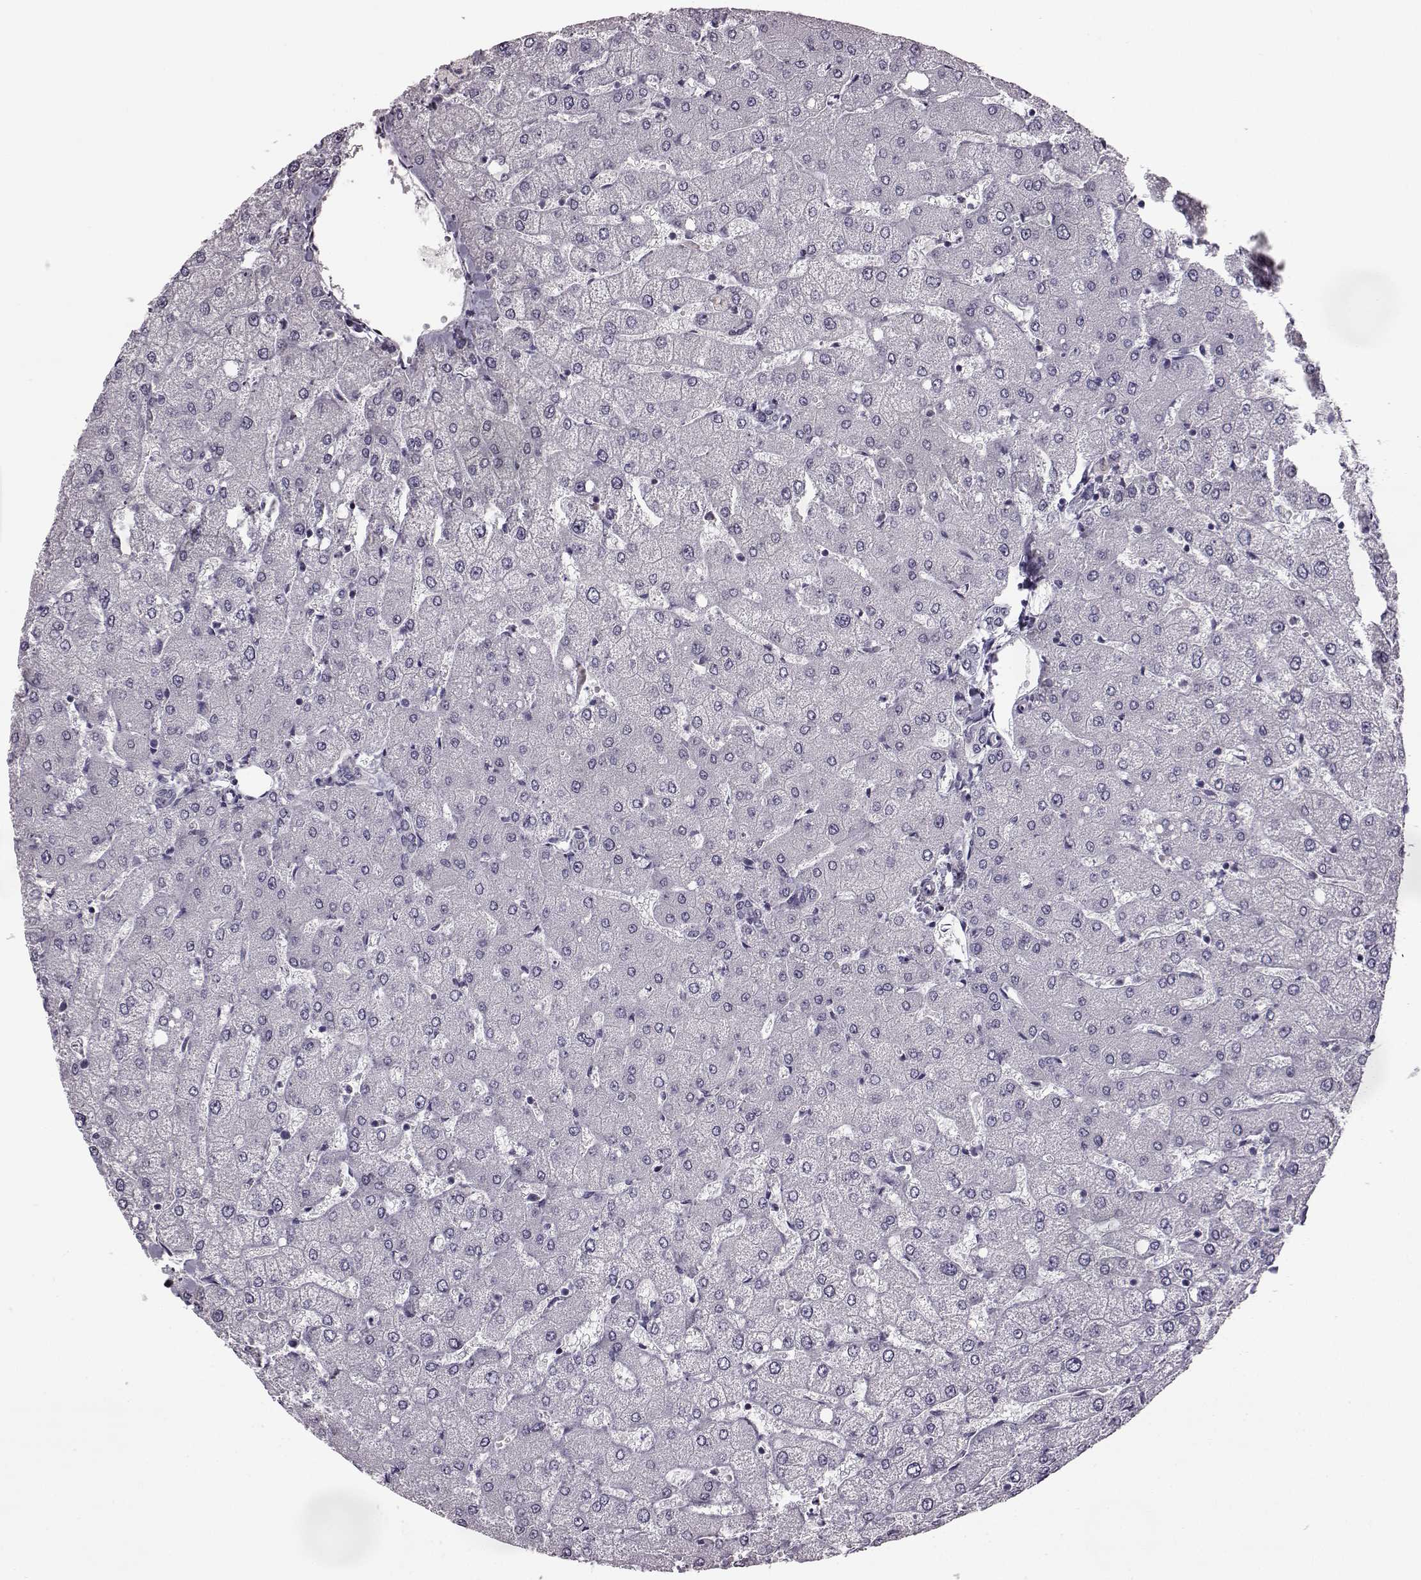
{"staining": {"intensity": "negative", "quantity": "none", "location": "none"}, "tissue": "liver", "cell_type": "Cholangiocytes", "image_type": "normal", "snomed": [{"axis": "morphology", "description": "Normal tissue, NOS"}, {"axis": "topography", "description": "Liver"}], "caption": "IHC histopathology image of unremarkable liver: liver stained with DAB exhibits no significant protein positivity in cholangiocytes.", "gene": "ODAD4", "patient": {"sex": "female", "age": 54}}